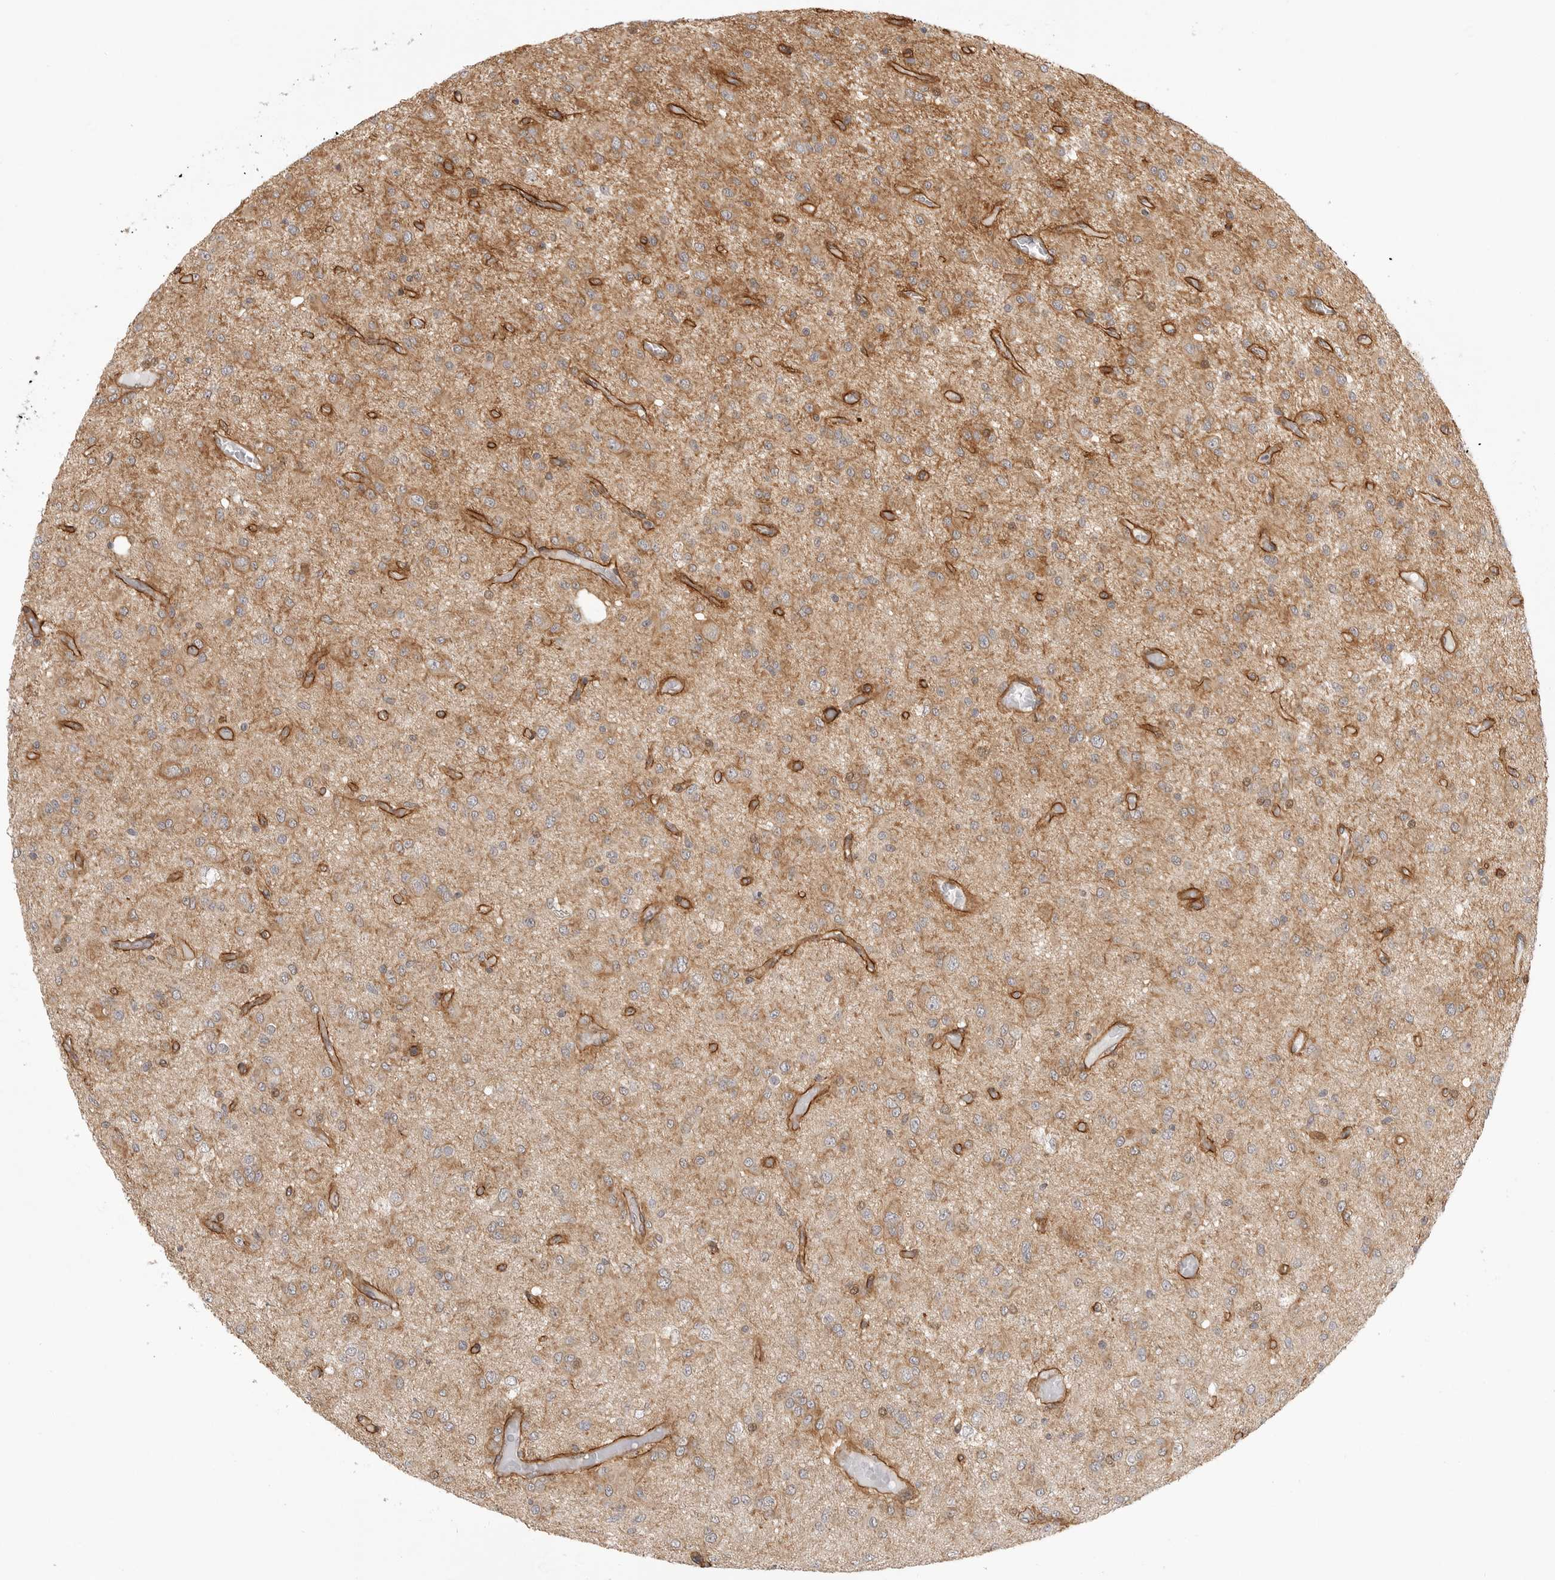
{"staining": {"intensity": "moderate", "quantity": "25%-75%", "location": "cytoplasmic/membranous"}, "tissue": "glioma", "cell_type": "Tumor cells", "image_type": "cancer", "snomed": [{"axis": "morphology", "description": "Glioma, malignant, High grade"}, {"axis": "topography", "description": "Brain"}], "caption": "The micrograph shows staining of high-grade glioma (malignant), revealing moderate cytoplasmic/membranous protein staining (brown color) within tumor cells.", "gene": "ATOH7", "patient": {"sex": "female", "age": 59}}